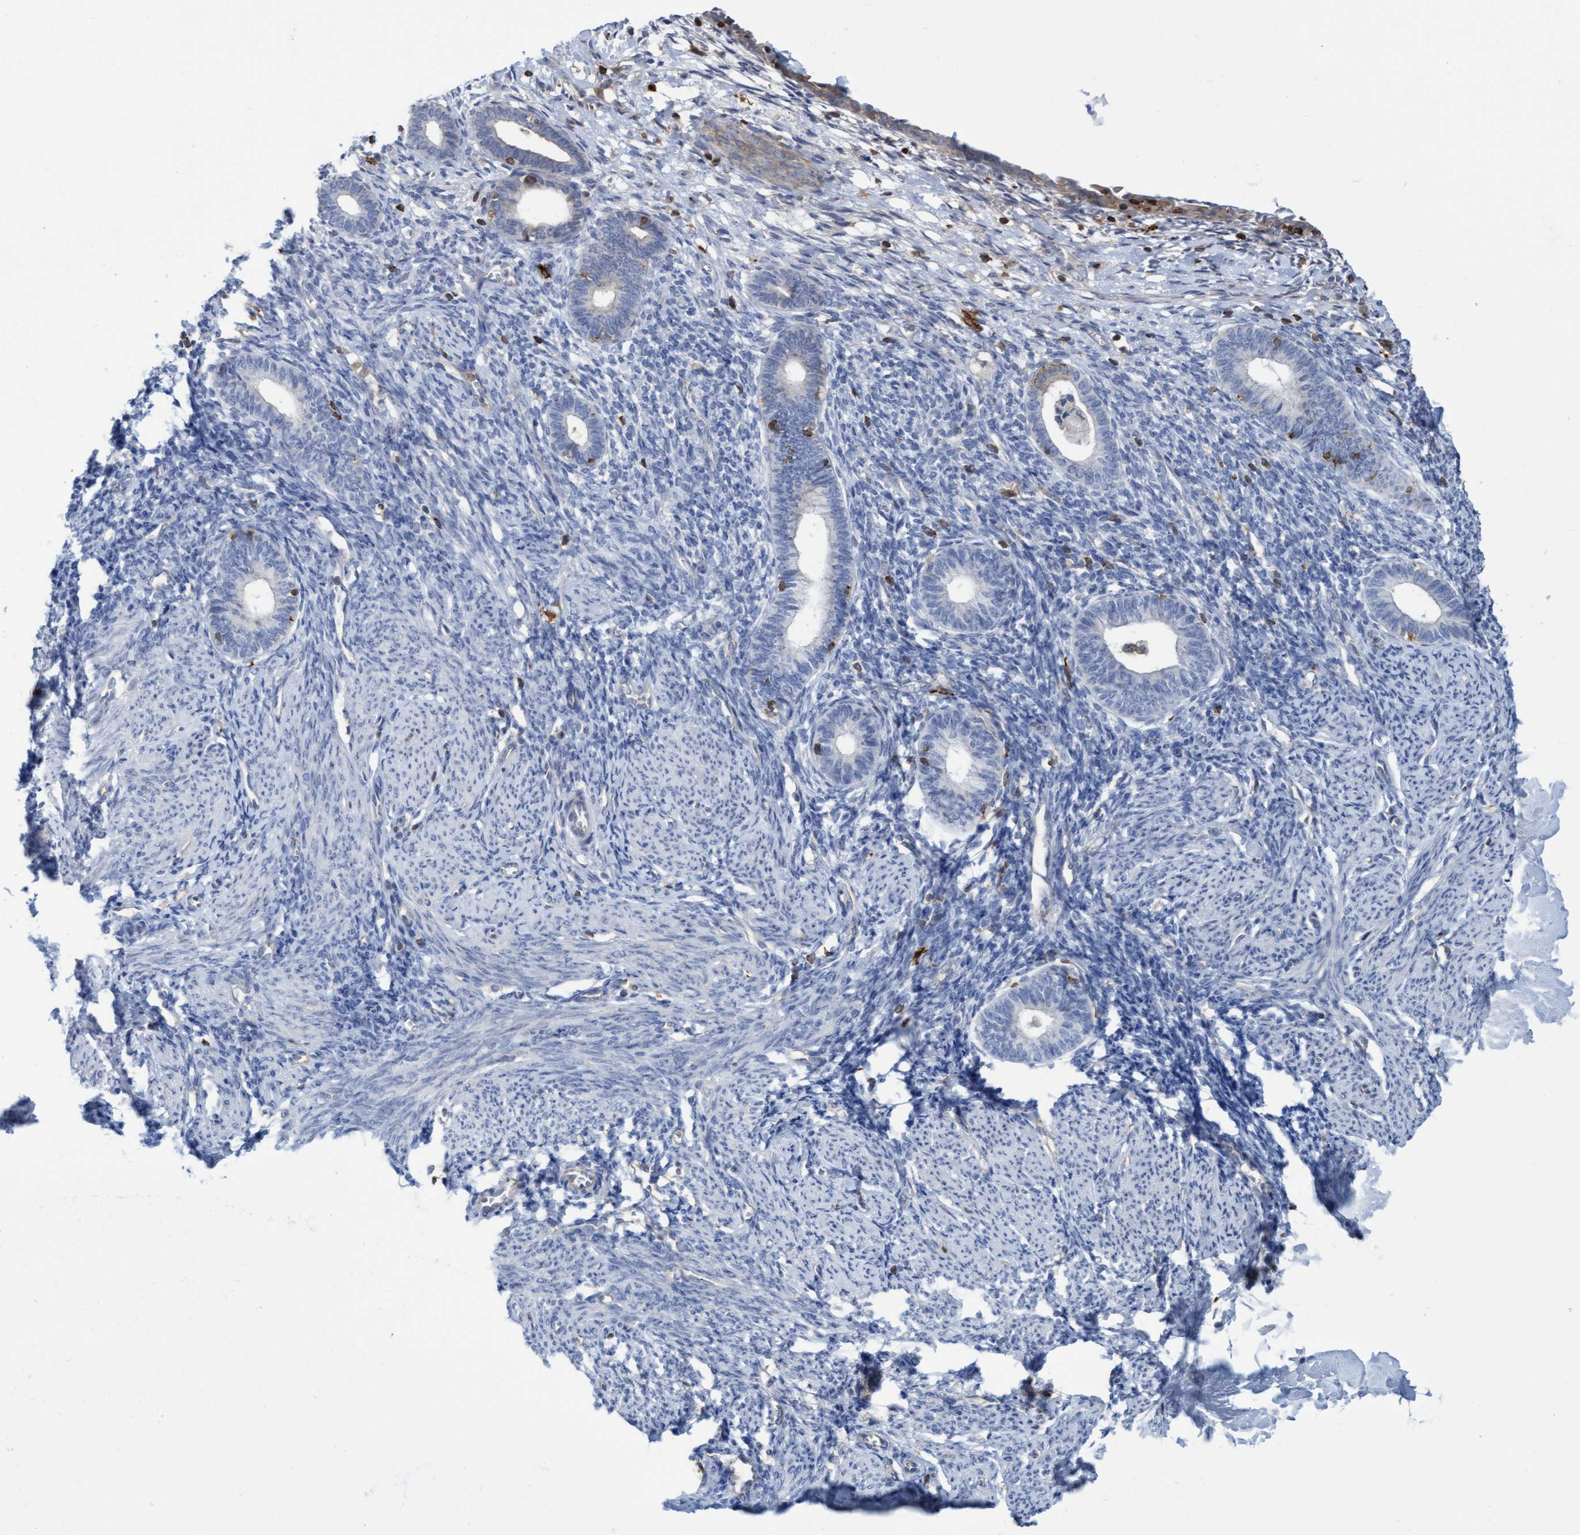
{"staining": {"intensity": "negative", "quantity": "none", "location": "none"}, "tissue": "endometrium", "cell_type": "Cells in endometrial stroma", "image_type": "normal", "snomed": [{"axis": "morphology", "description": "Normal tissue, NOS"}, {"axis": "morphology", "description": "Adenocarcinoma, NOS"}, {"axis": "topography", "description": "Endometrium"}], "caption": "The immunohistochemistry image has no significant positivity in cells in endometrial stroma of endometrium. (DAB immunohistochemistry (IHC) visualized using brightfield microscopy, high magnification).", "gene": "FNBP1", "patient": {"sex": "female", "age": 57}}